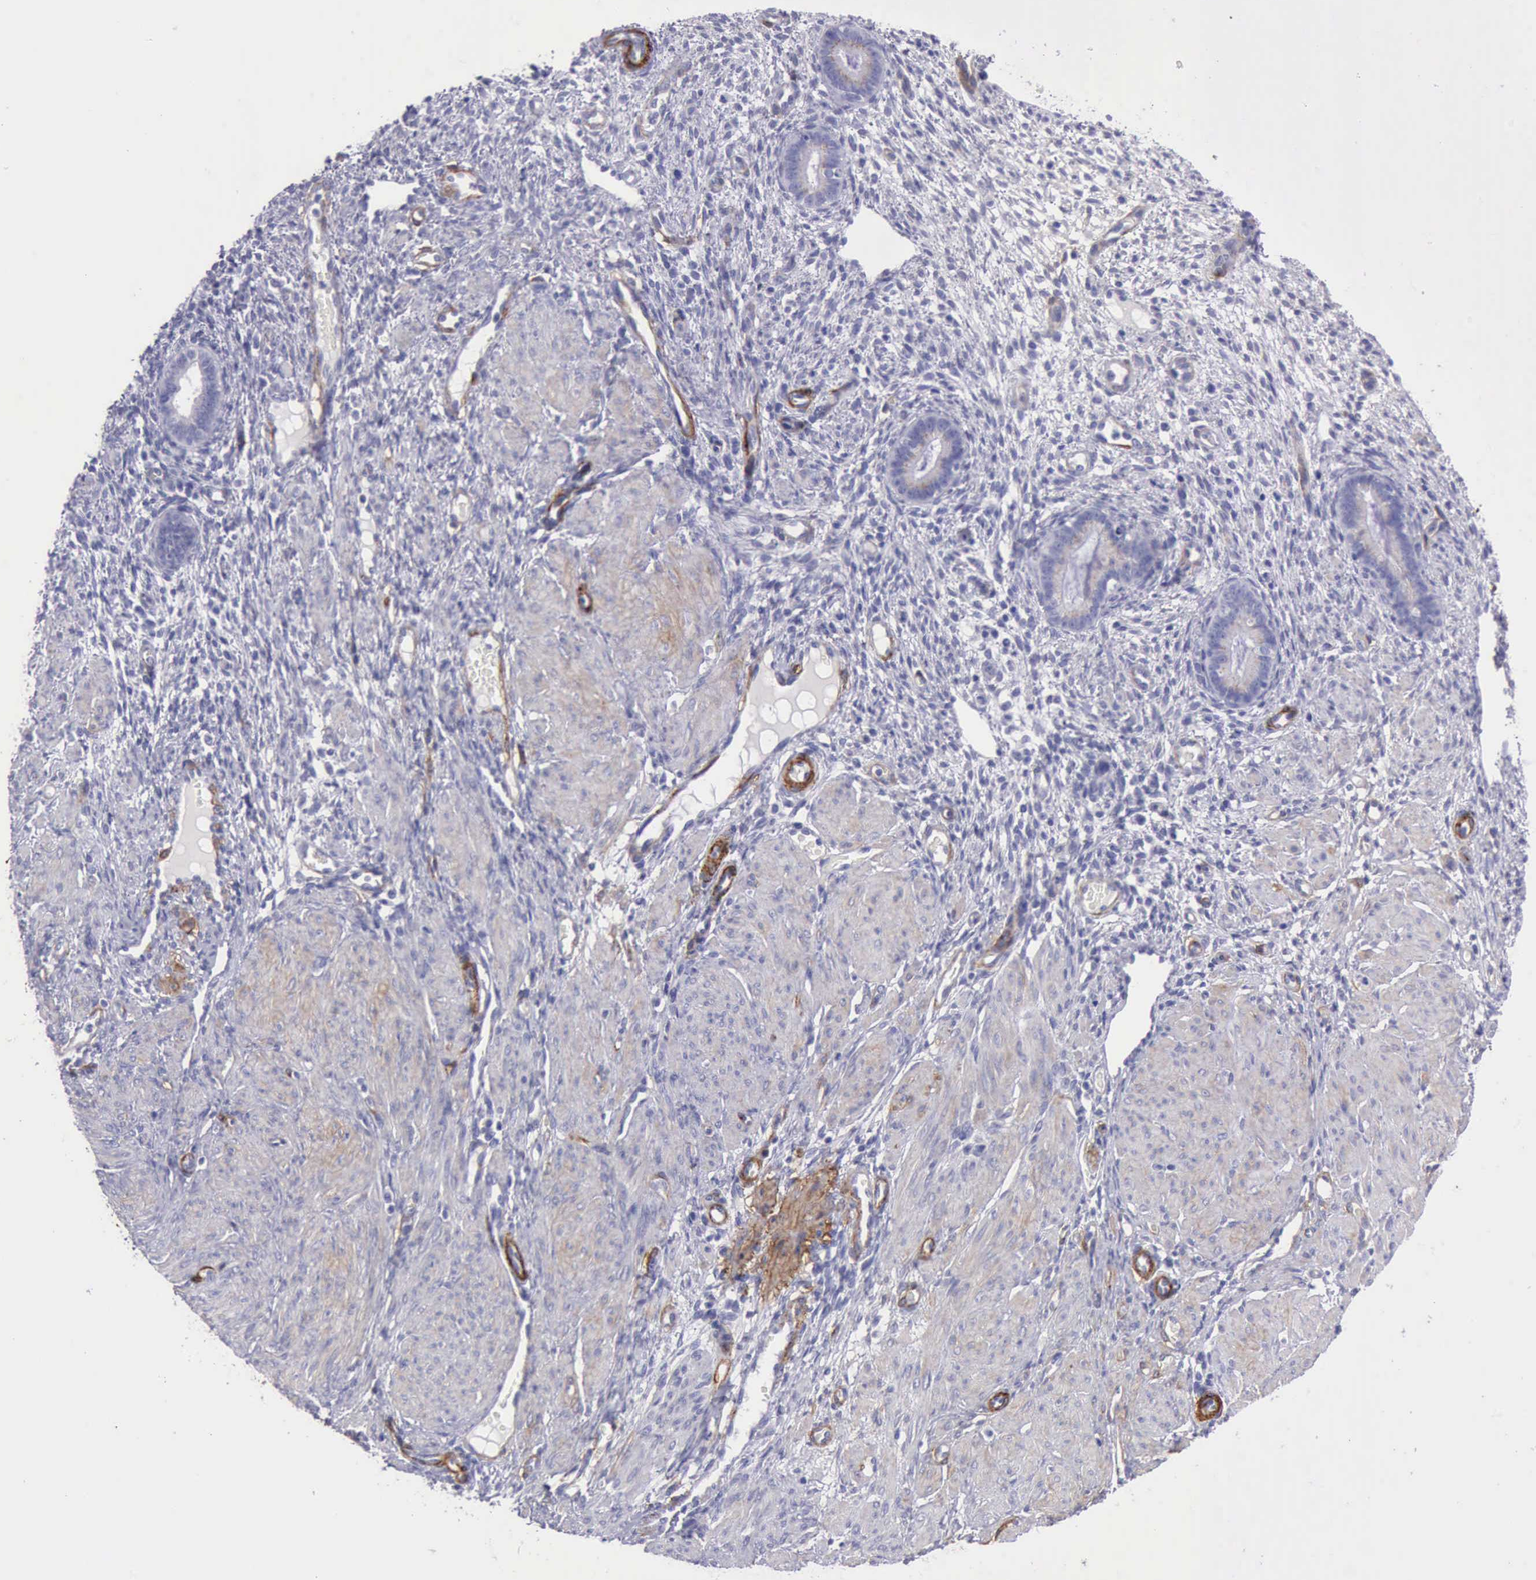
{"staining": {"intensity": "negative", "quantity": "none", "location": "none"}, "tissue": "endometrium", "cell_type": "Cells in endometrial stroma", "image_type": "normal", "snomed": [{"axis": "morphology", "description": "Normal tissue, NOS"}, {"axis": "topography", "description": "Endometrium"}], "caption": "Image shows no significant protein staining in cells in endometrial stroma of unremarkable endometrium.", "gene": "AOC3", "patient": {"sex": "female", "age": 72}}